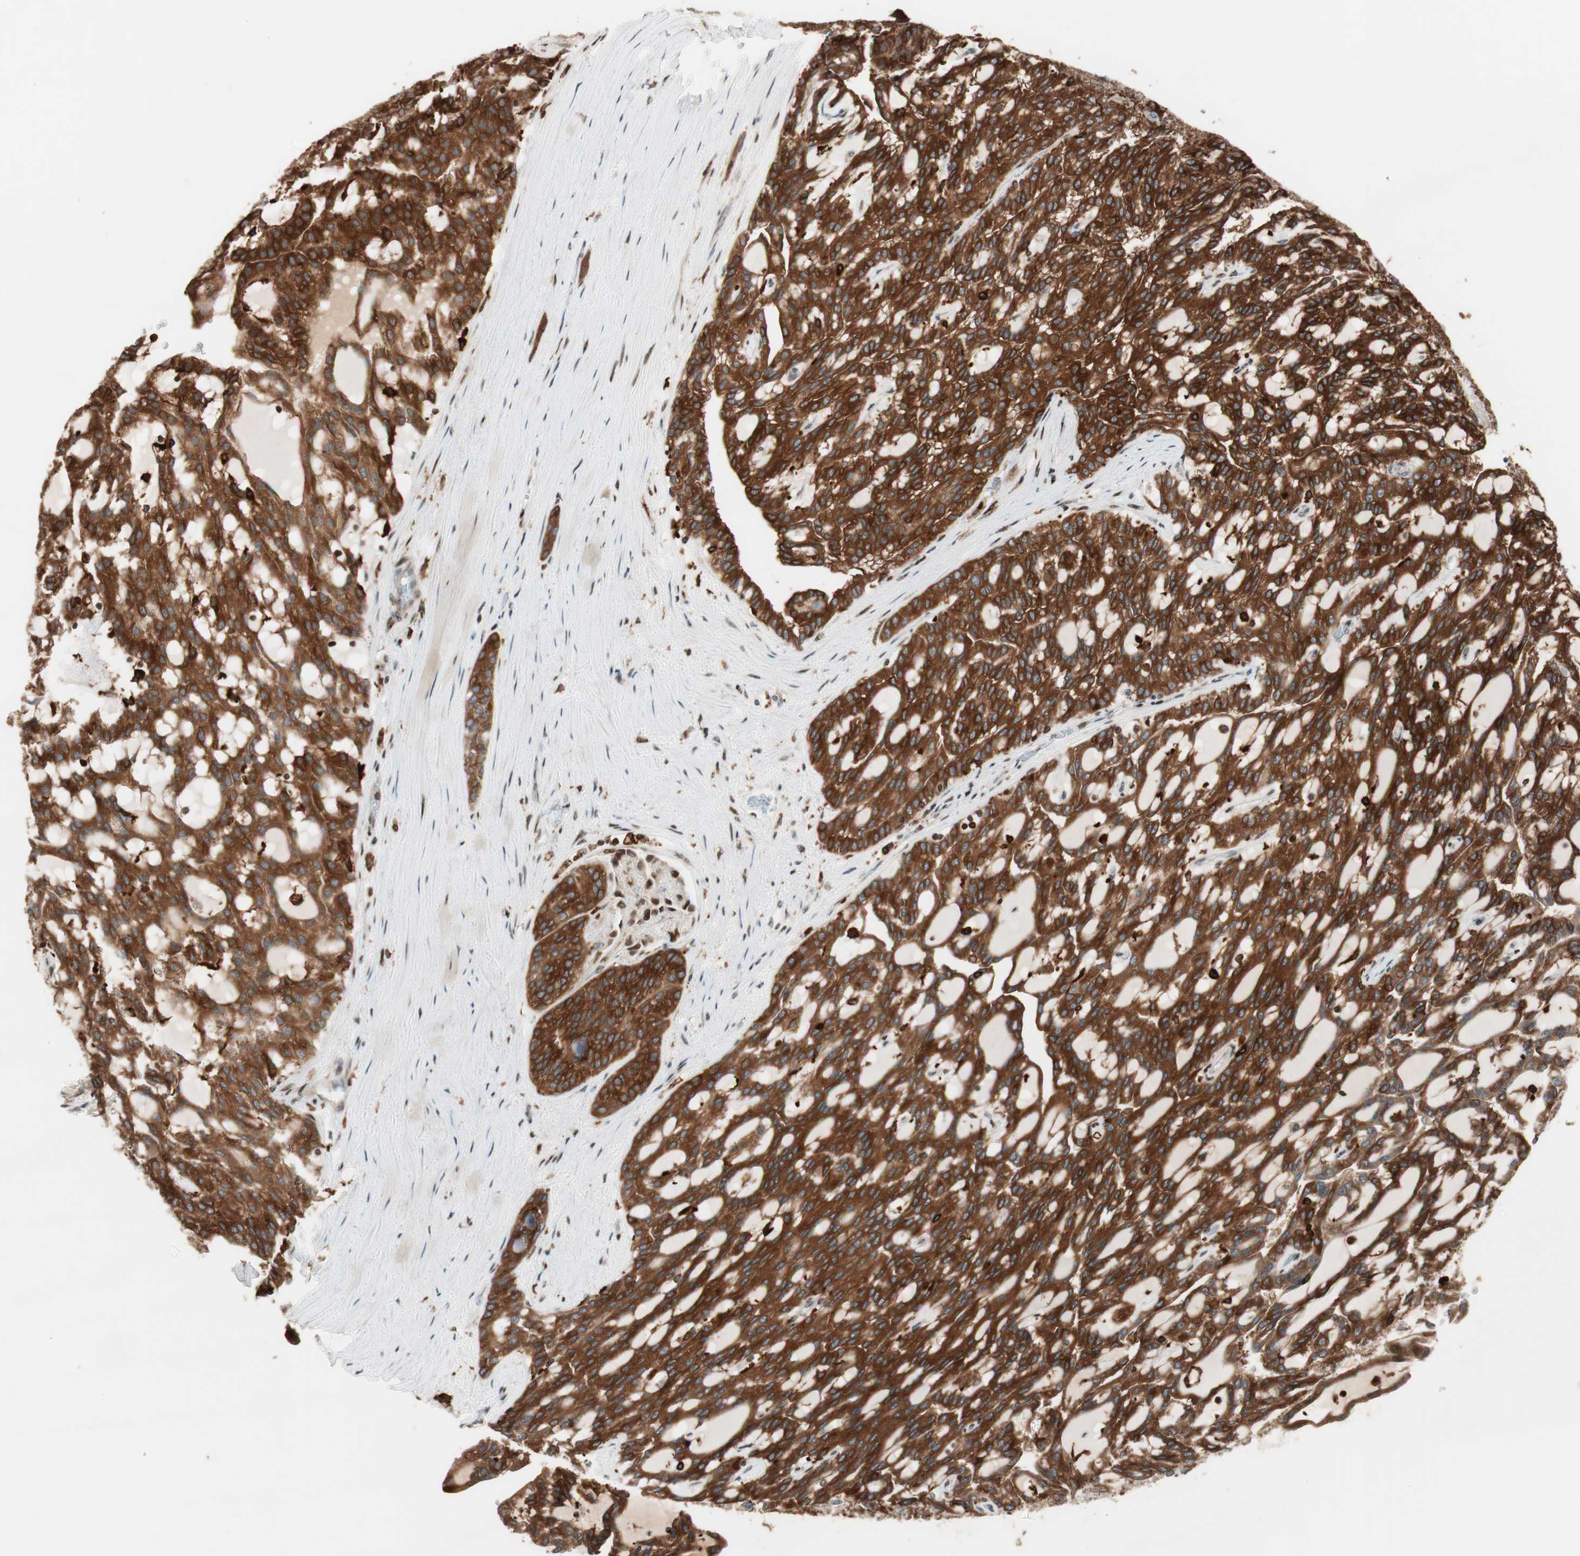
{"staining": {"intensity": "strong", "quantity": ">75%", "location": "cytoplasmic/membranous"}, "tissue": "renal cancer", "cell_type": "Tumor cells", "image_type": "cancer", "snomed": [{"axis": "morphology", "description": "Adenocarcinoma, NOS"}, {"axis": "topography", "description": "Kidney"}], "caption": "A brown stain shows strong cytoplasmic/membranous staining of a protein in renal adenocarcinoma tumor cells.", "gene": "BIN1", "patient": {"sex": "male", "age": 63}}